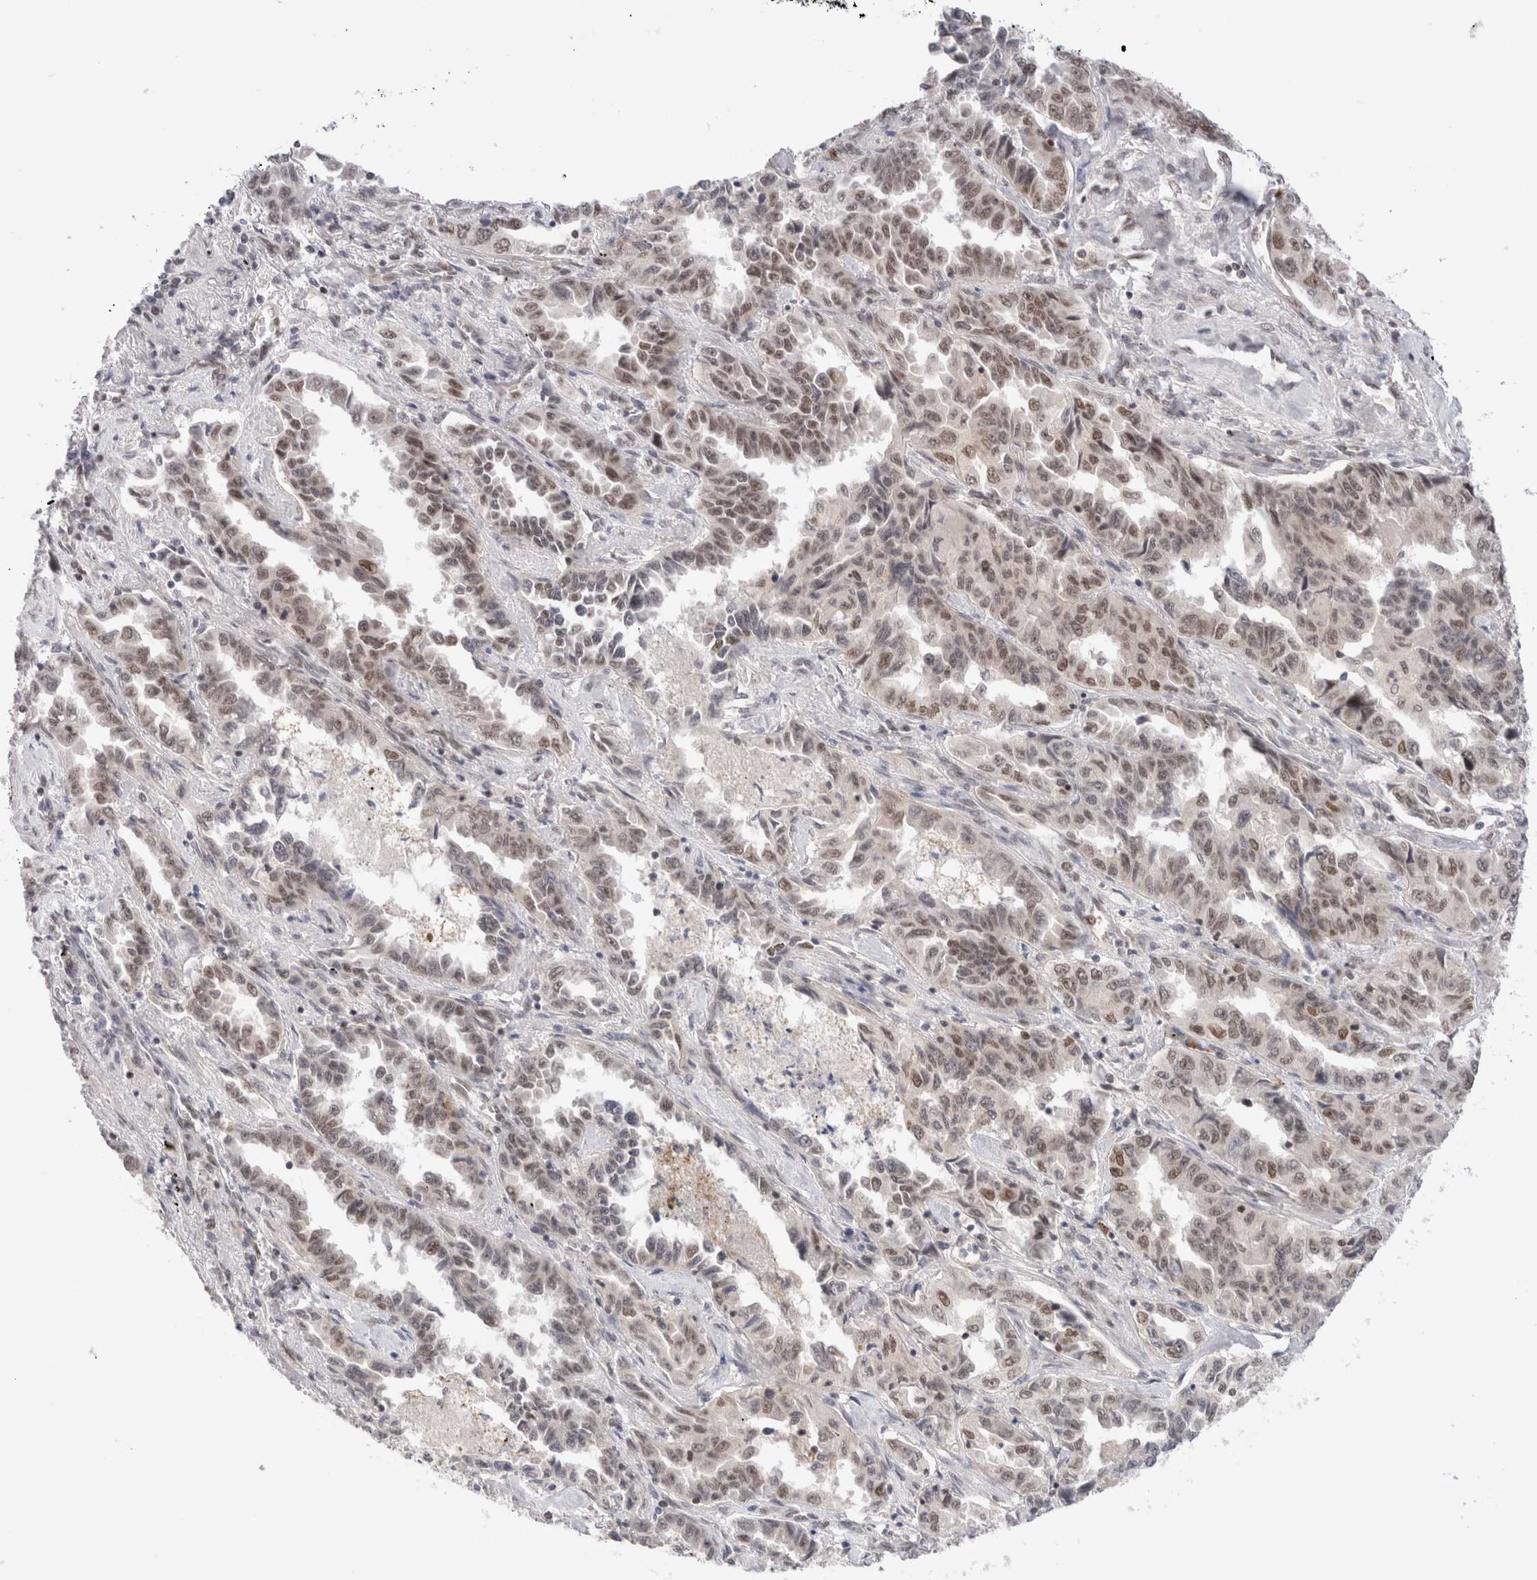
{"staining": {"intensity": "weak", "quantity": ">75%", "location": "nuclear"}, "tissue": "lung cancer", "cell_type": "Tumor cells", "image_type": "cancer", "snomed": [{"axis": "morphology", "description": "Adenocarcinoma, NOS"}, {"axis": "topography", "description": "Lung"}], "caption": "A histopathology image of adenocarcinoma (lung) stained for a protein shows weak nuclear brown staining in tumor cells.", "gene": "GATAD2A", "patient": {"sex": "female", "age": 51}}